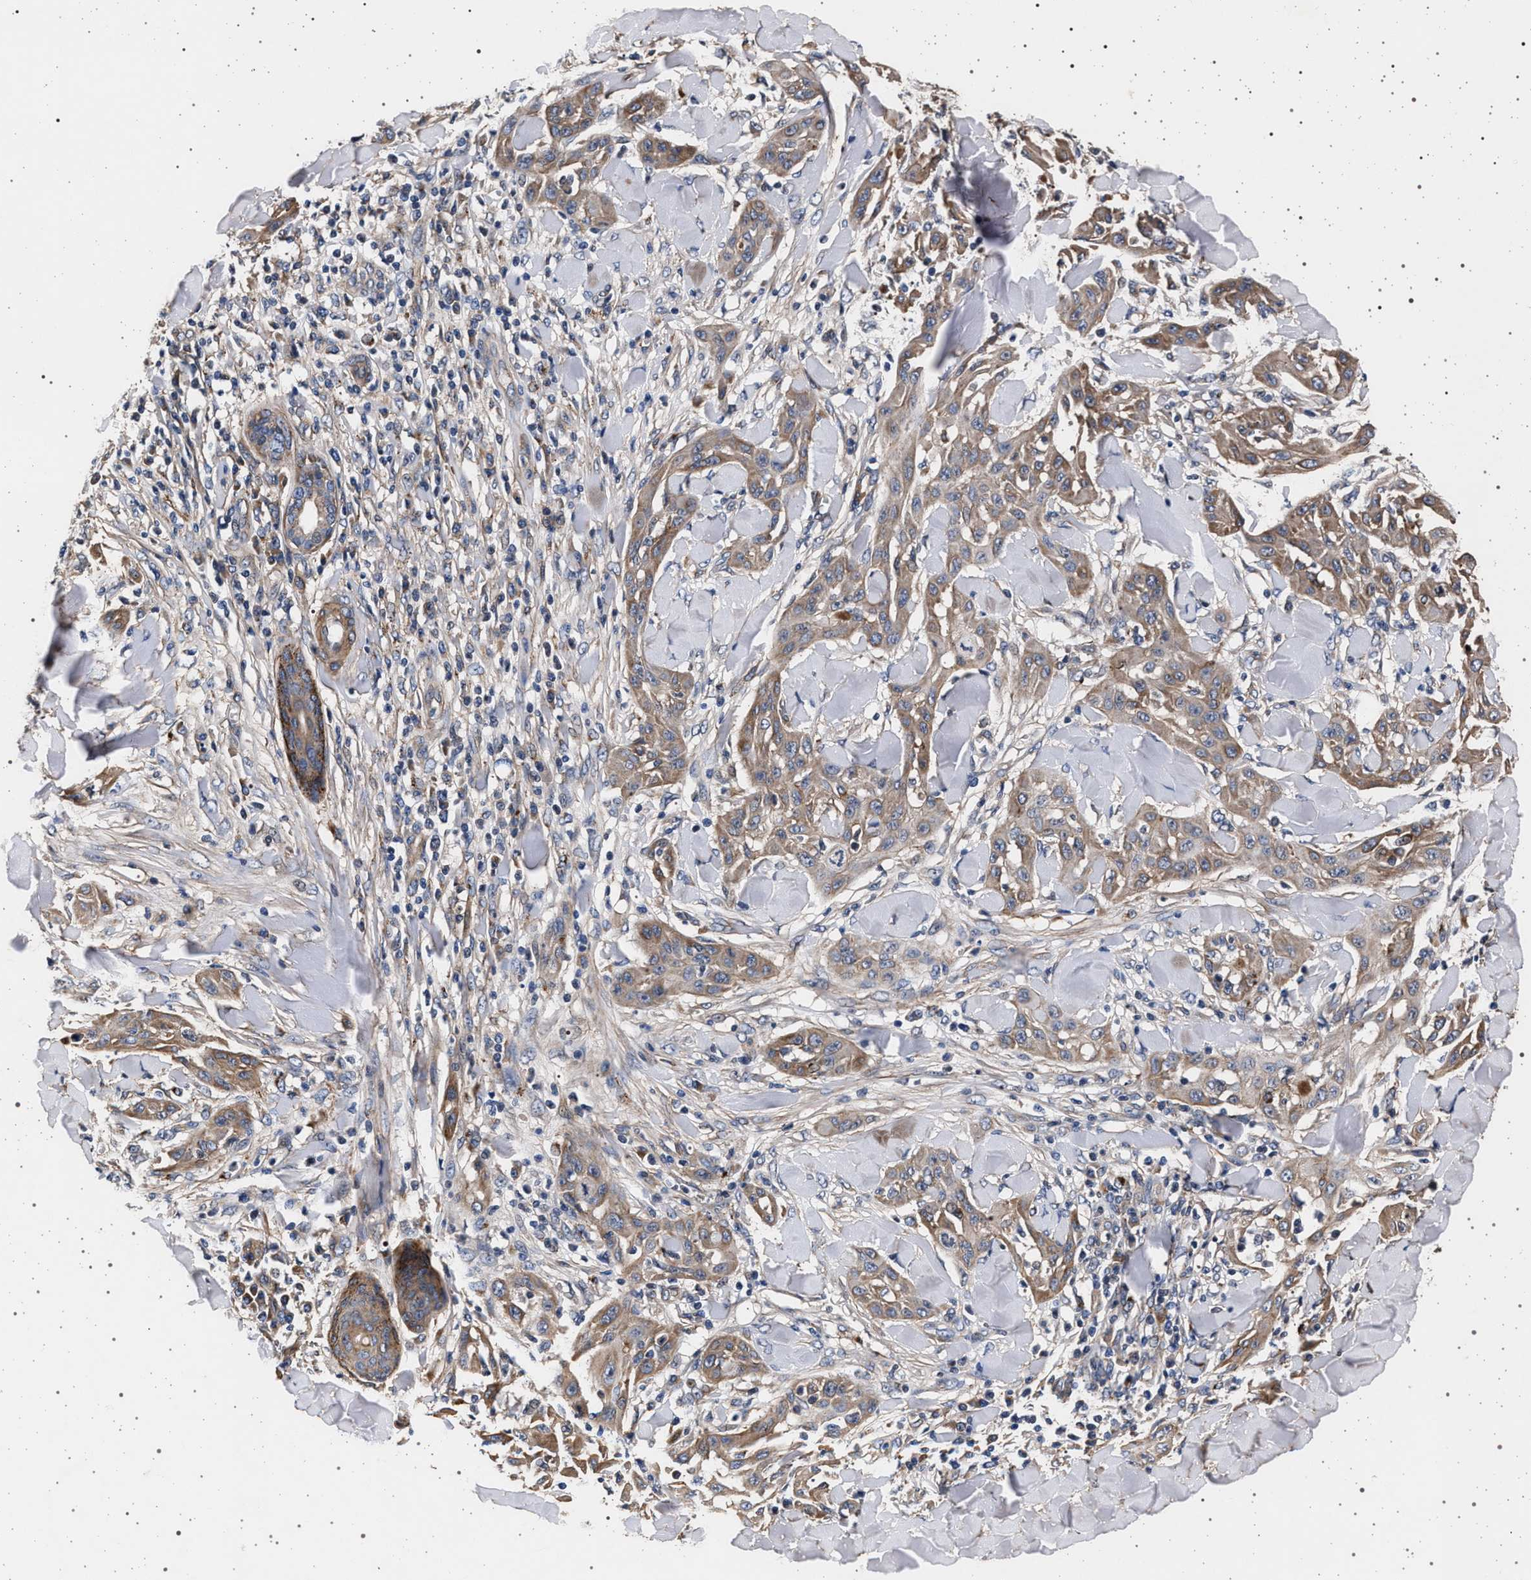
{"staining": {"intensity": "moderate", "quantity": ">75%", "location": "cytoplasmic/membranous"}, "tissue": "skin cancer", "cell_type": "Tumor cells", "image_type": "cancer", "snomed": [{"axis": "morphology", "description": "Squamous cell carcinoma, NOS"}, {"axis": "topography", "description": "Skin"}], "caption": "A micrograph showing moderate cytoplasmic/membranous staining in approximately >75% of tumor cells in squamous cell carcinoma (skin), as visualized by brown immunohistochemical staining.", "gene": "KCNK6", "patient": {"sex": "male", "age": 24}}